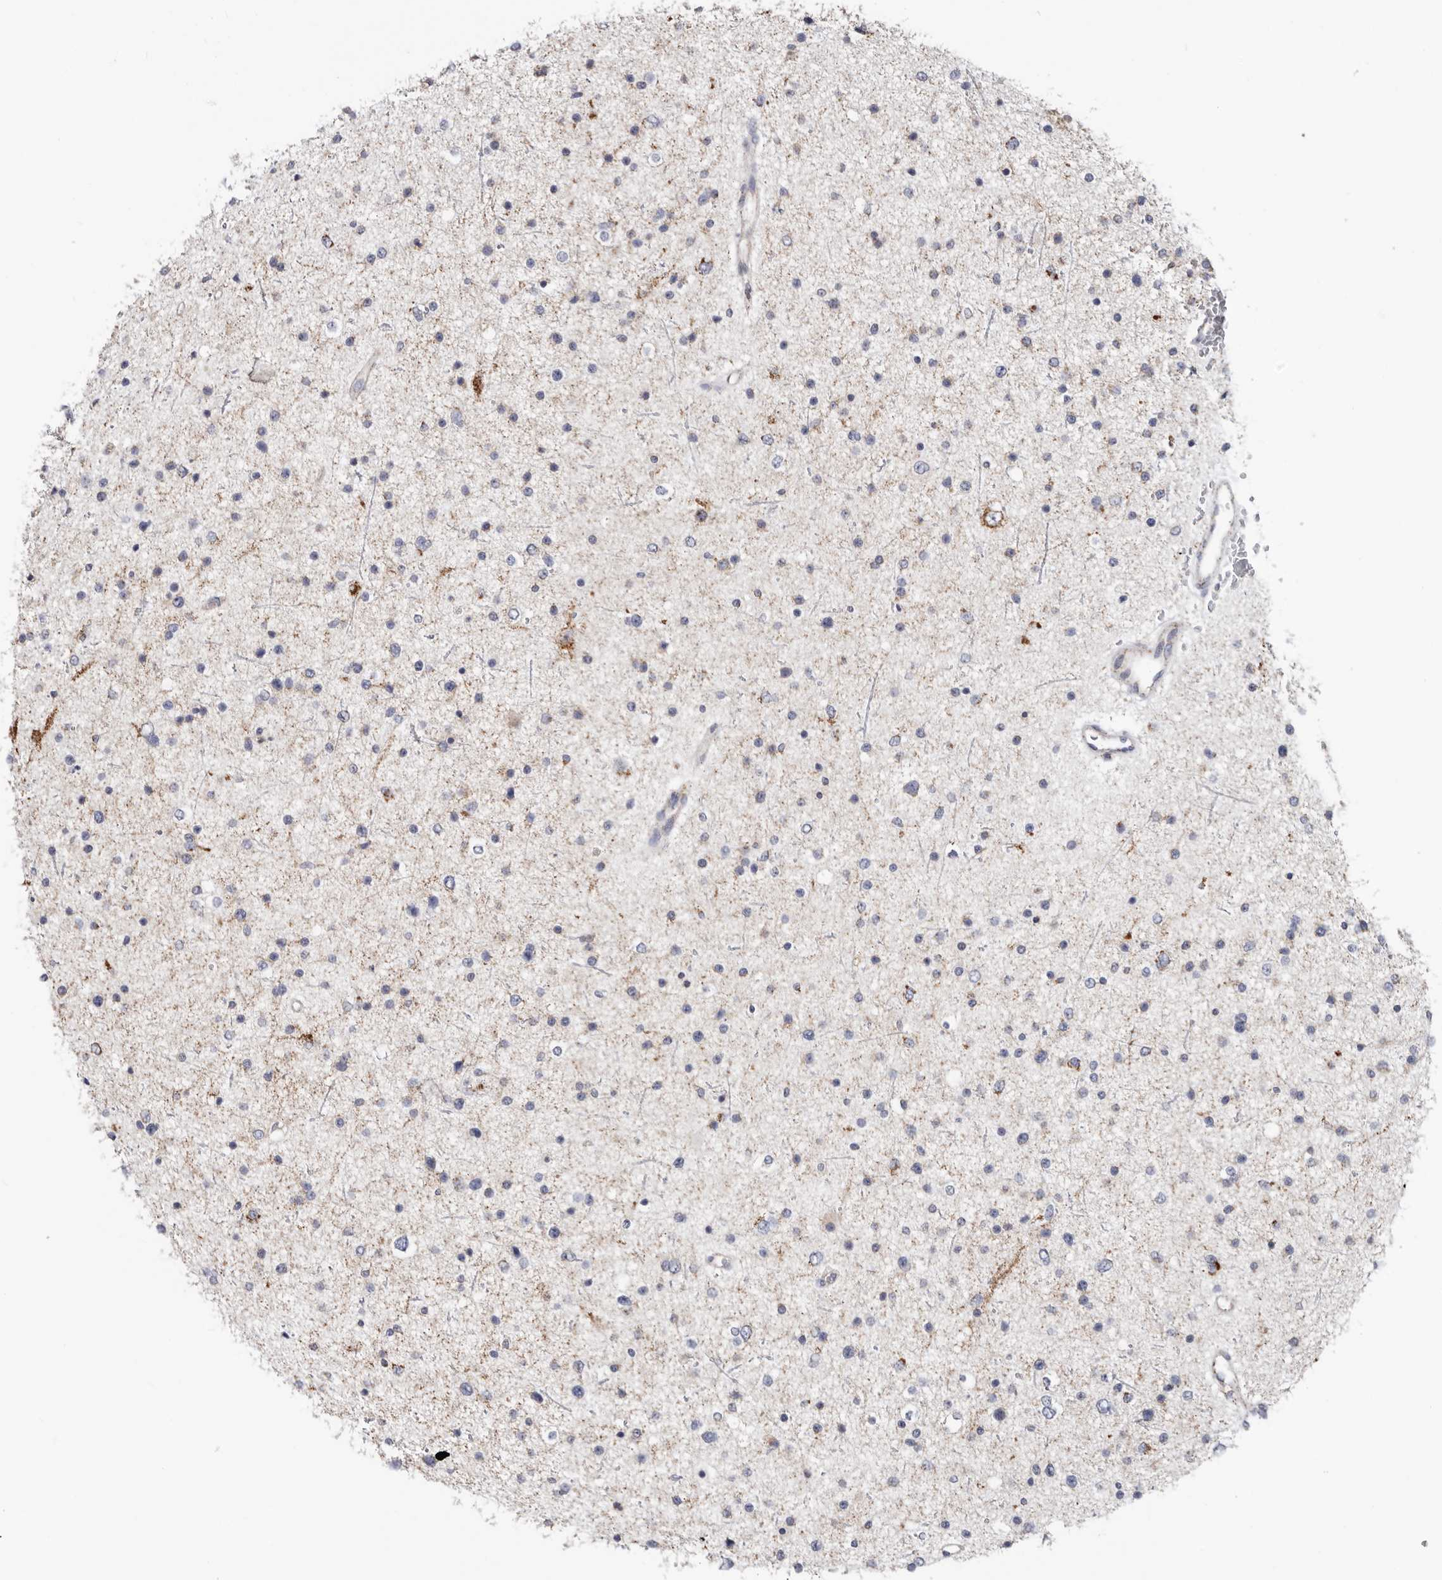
{"staining": {"intensity": "negative", "quantity": "none", "location": "none"}, "tissue": "glioma", "cell_type": "Tumor cells", "image_type": "cancer", "snomed": [{"axis": "morphology", "description": "Glioma, malignant, Low grade"}, {"axis": "topography", "description": "Brain"}], "caption": "High magnification brightfield microscopy of glioma stained with DAB (brown) and counterstained with hematoxylin (blue): tumor cells show no significant expression.", "gene": "RSPO2", "patient": {"sex": "female", "age": 37}}